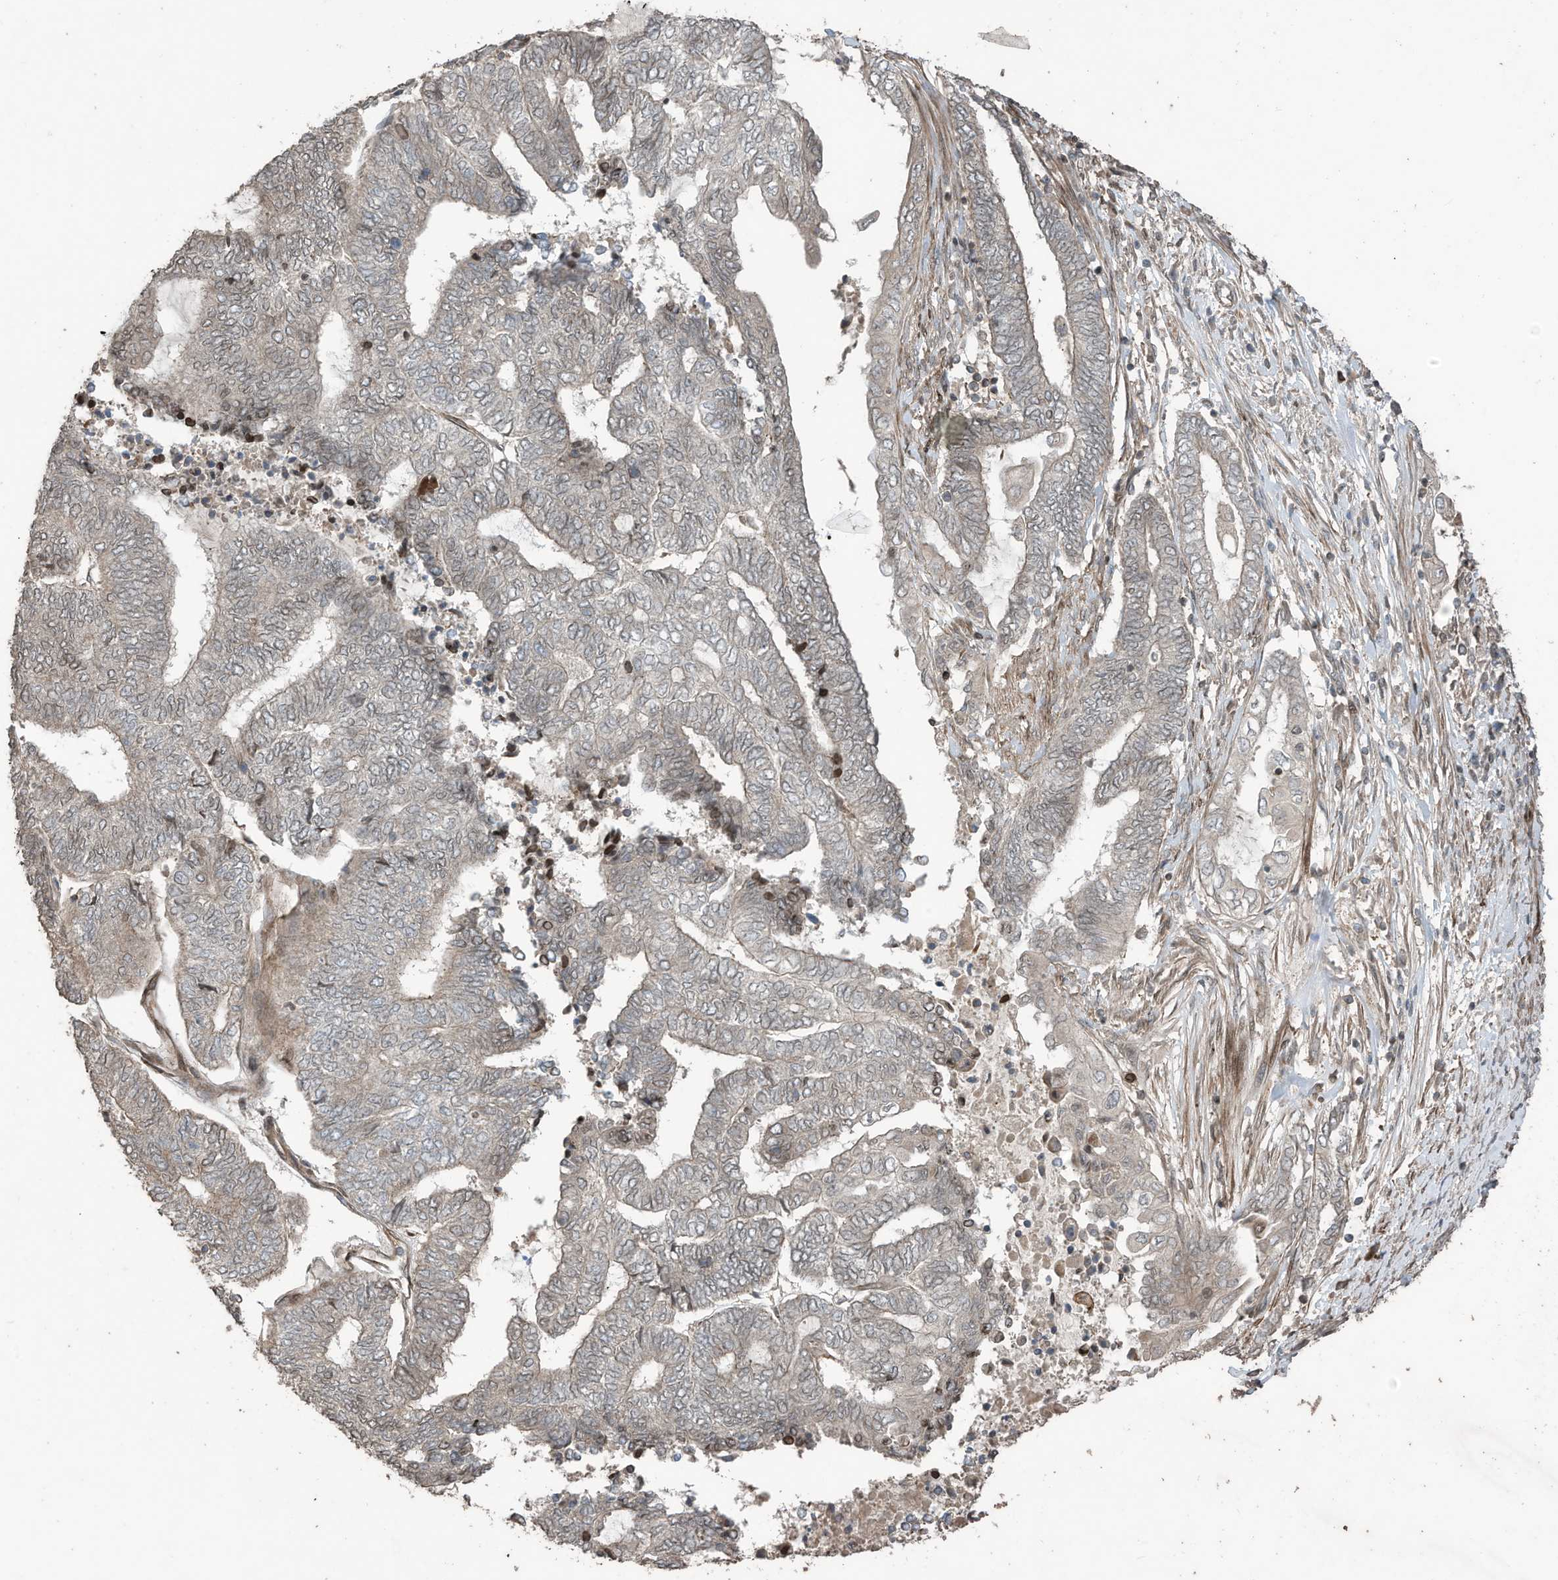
{"staining": {"intensity": "weak", "quantity": "<25%", "location": "cytoplasmic/membranous"}, "tissue": "endometrial cancer", "cell_type": "Tumor cells", "image_type": "cancer", "snomed": [{"axis": "morphology", "description": "Adenocarcinoma, NOS"}, {"axis": "topography", "description": "Uterus"}, {"axis": "topography", "description": "Endometrium"}], "caption": "Immunohistochemistry (IHC) histopathology image of neoplastic tissue: human endometrial adenocarcinoma stained with DAB displays no significant protein expression in tumor cells.", "gene": "ZNF653", "patient": {"sex": "female", "age": 70}}